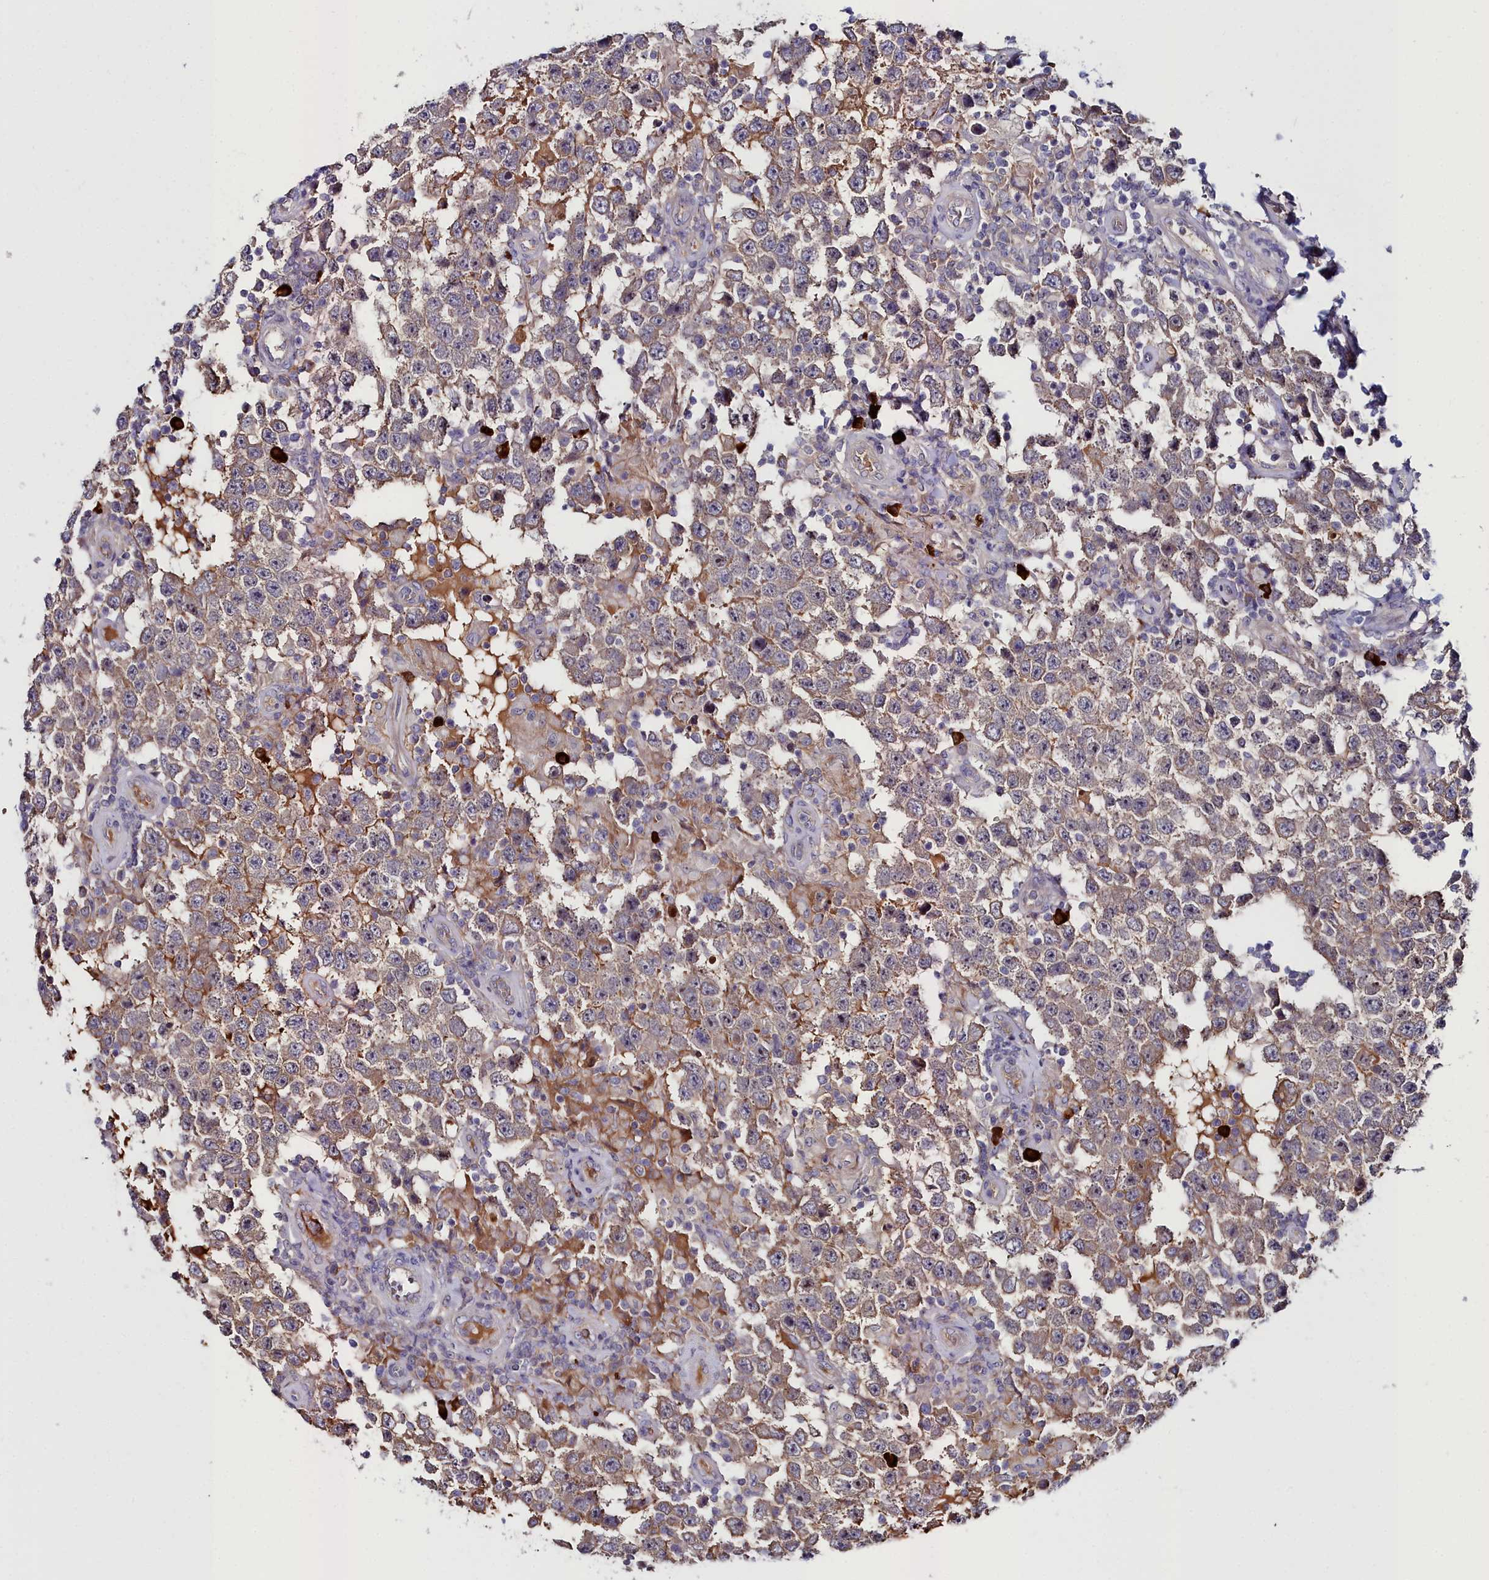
{"staining": {"intensity": "weak", "quantity": "25%-75%", "location": "cytoplasmic/membranous"}, "tissue": "testis cancer", "cell_type": "Tumor cells", "image_type": "cancer", "snomed": [{"axis": "morphology", "description": "Normal tissue, NOS"}, {"axis": "morphology", "description": "Urothelial carcinoma, High grade"}, {"axis": "morphology", "description": "Seminoma, NOS"}, {"axis": "morphology", "description": "Carcinoma, Embryonal, NOS"}, {"axis": "topography", "description": "Urinary bladder"}, {"axis": "topography", "description": "Testis"}], "caption": "Testis cancer tissue exhibits weak cytoplasmic/membranous staining in about 25%-75% of tumor cells, visualized by immunohistochemistry.", "gene": "KCTD18", "patient": {"sex": "male", "age": 41}}